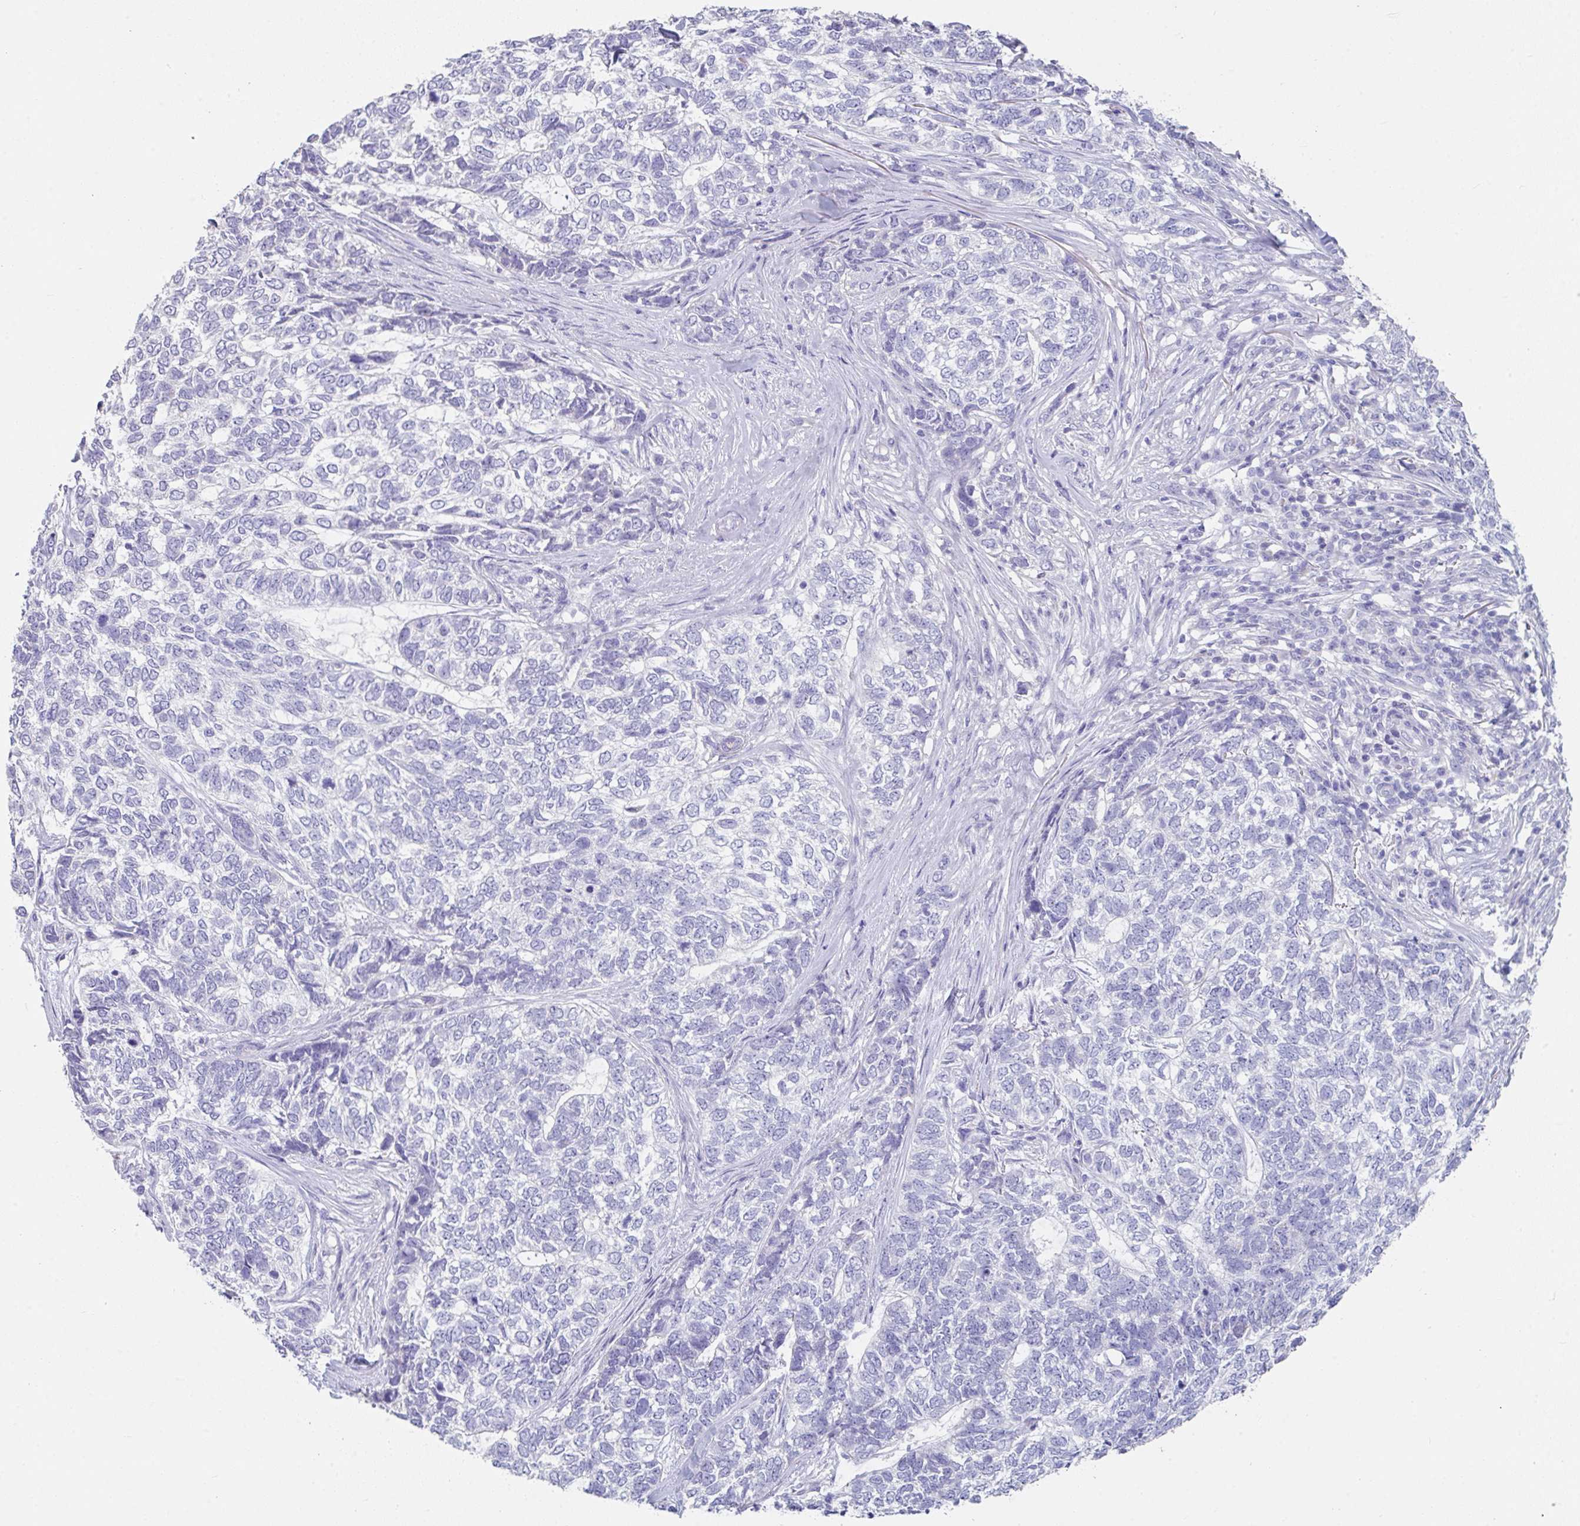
{"staining": {"intensity": "negative", "quantity": "none", "location": "none"}, "tissue": "skin cancer", "cell_type": "Tumor cells", "image_type": "cancer", "snomed": [{"axis": "morphology", "description": "Basal cell carcinoma"}, {"axis": "topography", "description": "Skin"}], "caption": "There is no significant expression in tumor cells of basal cell carcinoma (skin). (Stains: DAB immunohistochemistry with hematoxylin counter stain, Microscopy: brightfield microscopy at high magnification).", "gene": "SLC44A4", "patient": {"sex": "female", "age": 65}}